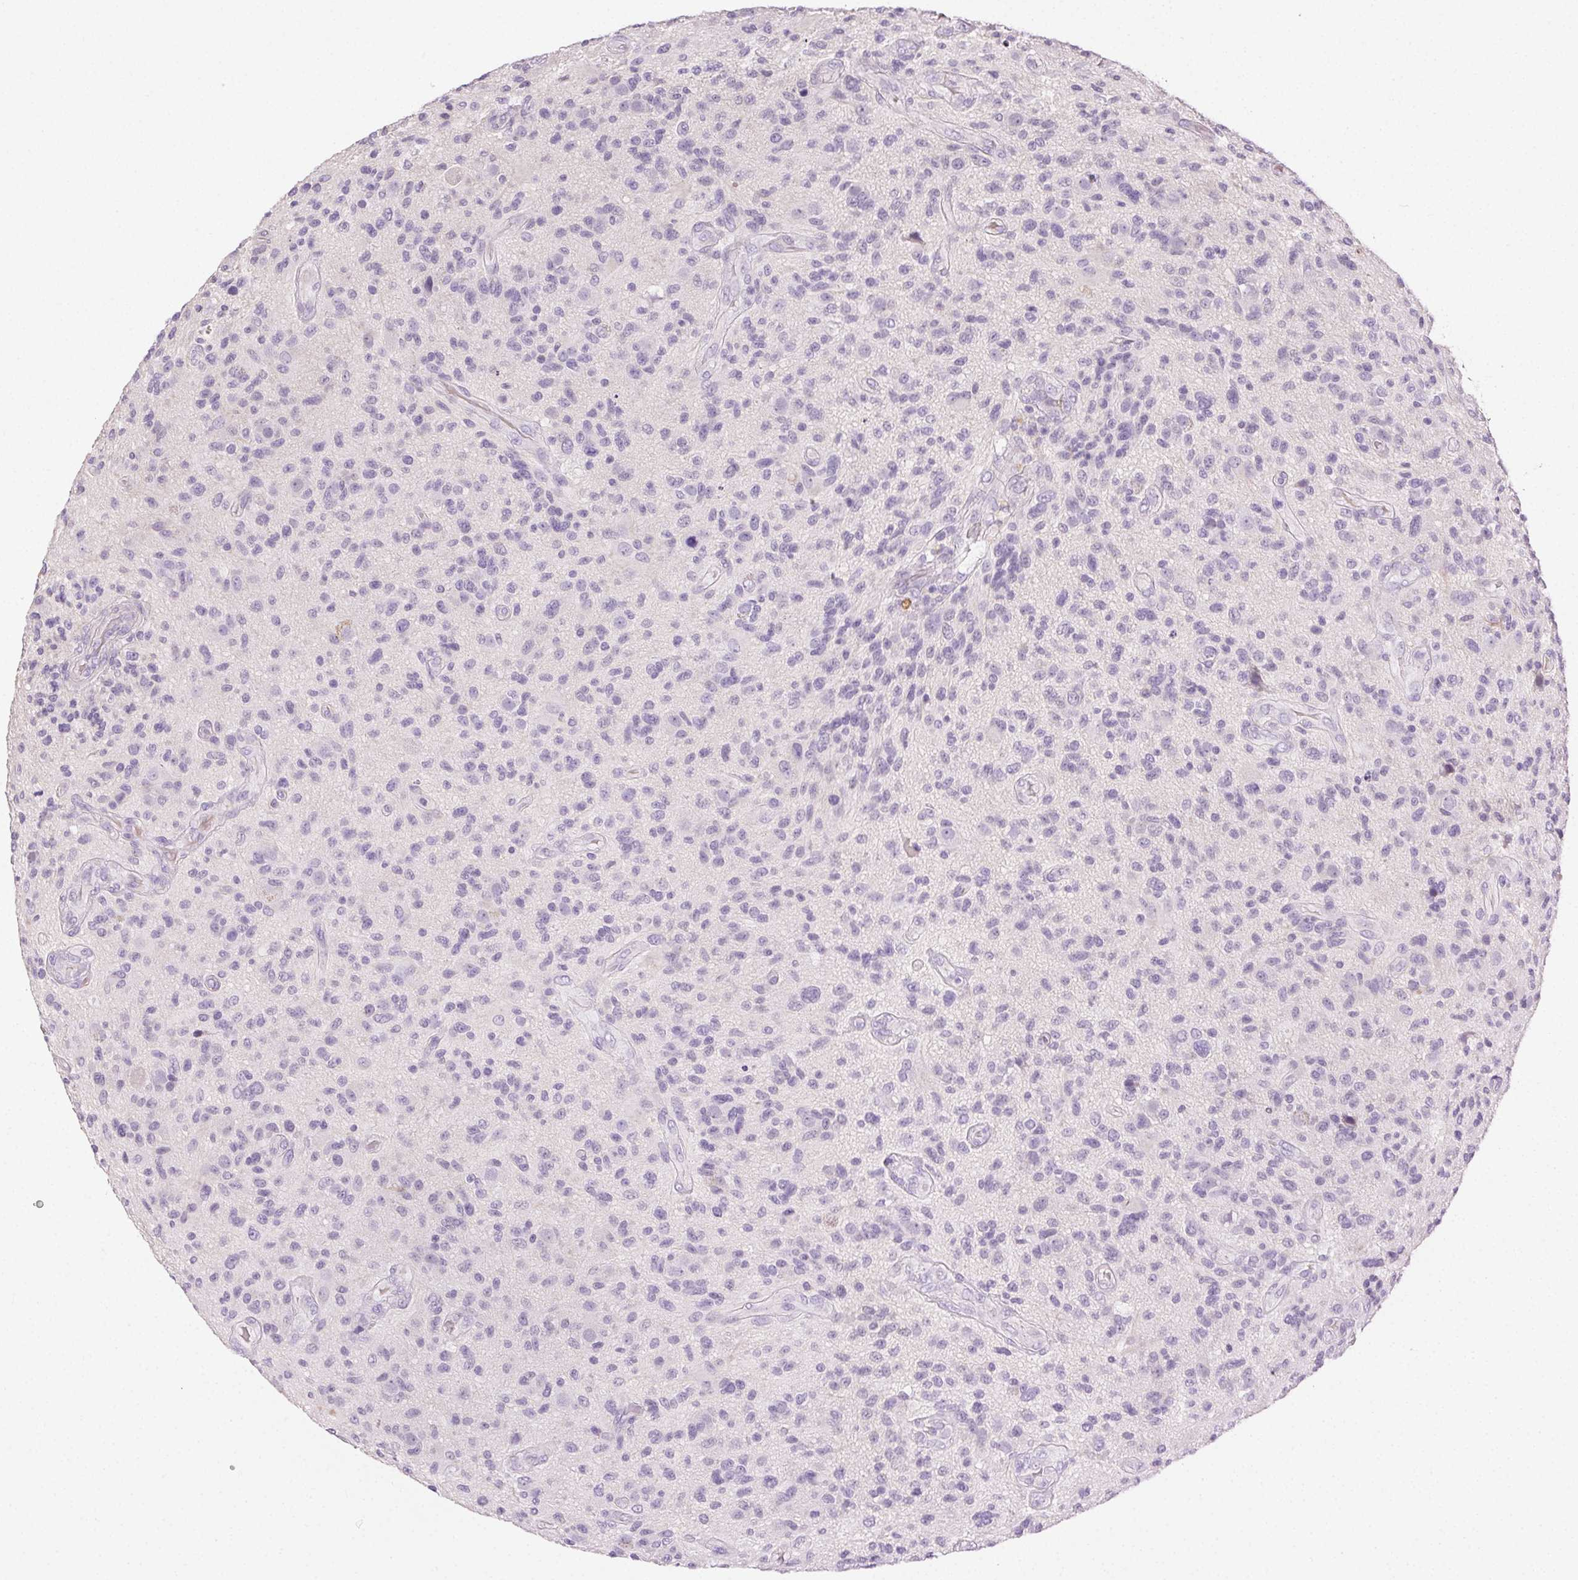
{"staining": {"intensity": "negative", "quantity": "none", "location": "none"}, "tissue": "glioma", "cell_type": "Tumor cells", "image_type": "cancer", "snomed": [{"axis": "morphology", "description": "Glioma, malignant, High grade"}, {"axis": "topography", "description": "Brain"}], "caption": "IHC of glioma reveals no expression in tumor cells.", "gene": "BPIFB2", "patient": {"sex": "male", "age": 47}}